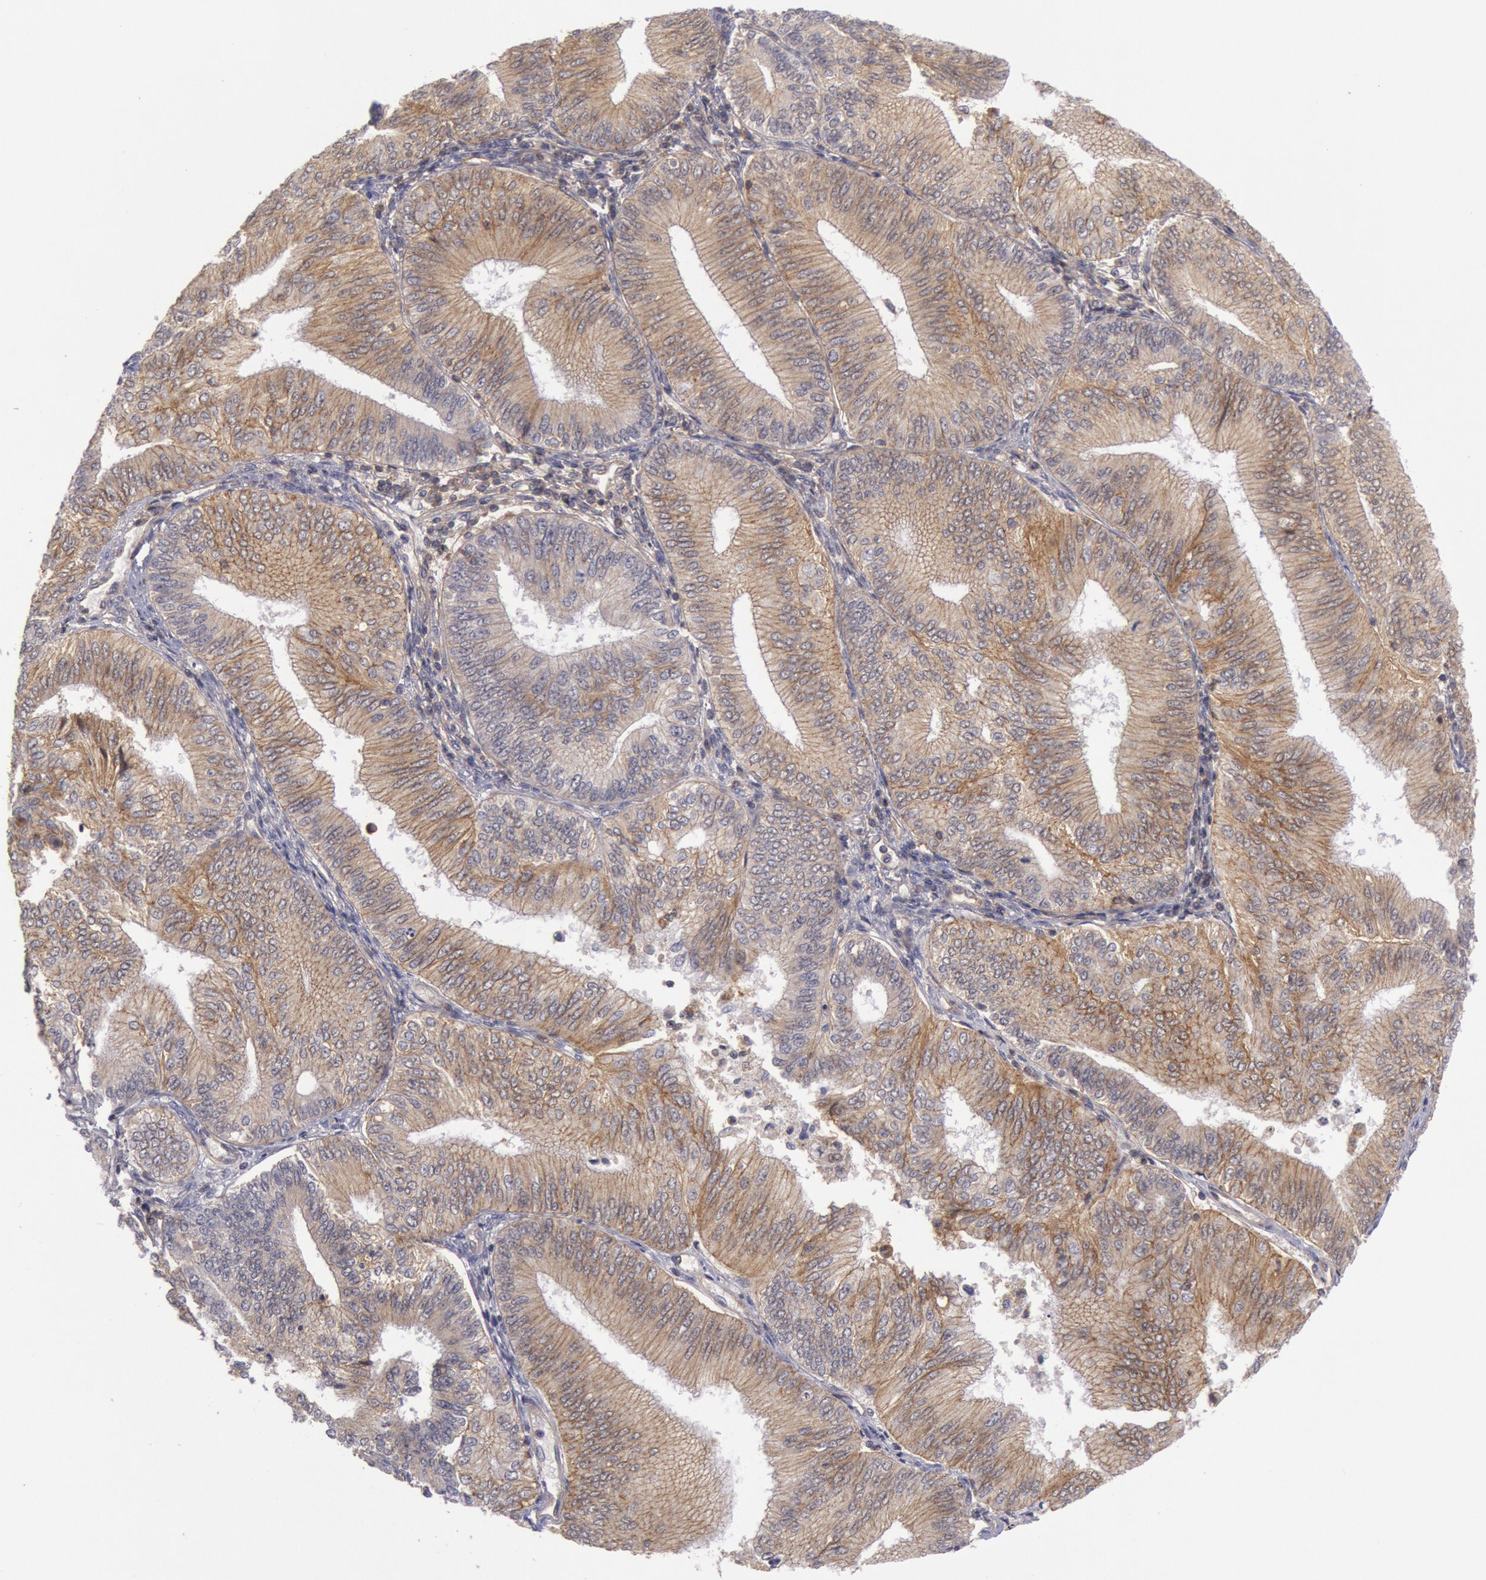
{"staining": {"intensity": "moderate", "quantity": ">75%", "location": "cytoplasmic/membranous"}, "tissue": "endometrial cancer", "cell_type": "Tumor cells", "image_type": "cancer", "snomed": [{"axis": "morphology", "description": "Adenocarcinoma, NOS"}, {"axis": "topography", "description": "Endometrium"}], "caption": "Moderate cytoplasmic/membranous staining for a protein is seen in about >75% of tumor cells of endometrial adenocarcinoma using immunohistochemistry.", "gene": "STX4", "patient": {"sex": "female", "age": 55}}